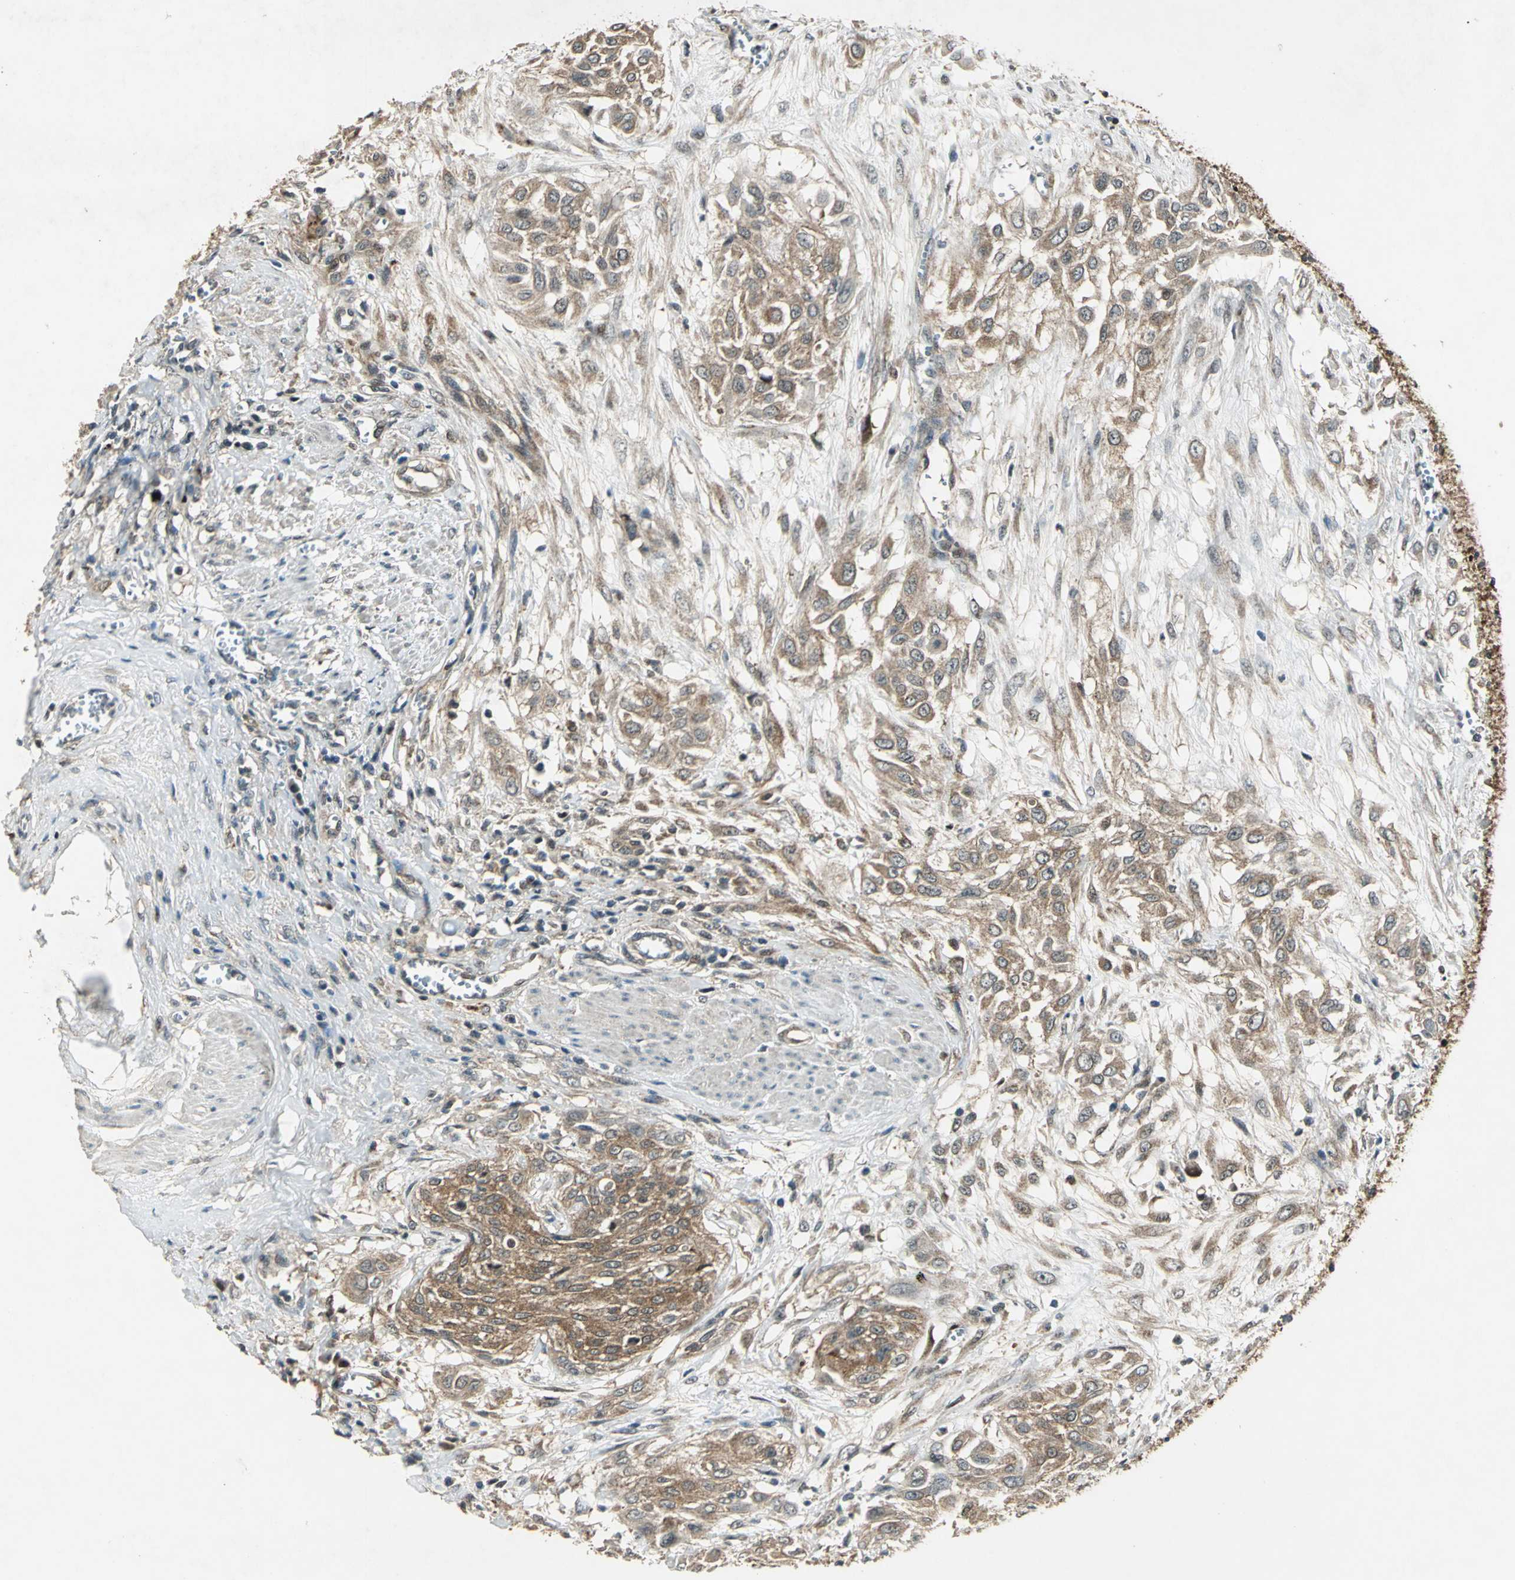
{"staining": {"intensity": "weak", "quantity": ">75%", "location": "cytoplasmic/membranous"}, "tissue": "urothelial cancer", "cell_type": "Tumor cells", "image_type": "cancer", "snomed": [{"axis": "morphology", "description": "Urothelial carcinoma, High grade"}, {"axis": "topography", "description": "Urinary bladder"}], "caption": "Immunohistochemistry of urothelial cancer demonstrates low levels of weak cytoplasmic/membranous staining in approximately >75% of tumor cells.", "gene": "AHSA1", "patient": {"sex": "male", "age": 57}}